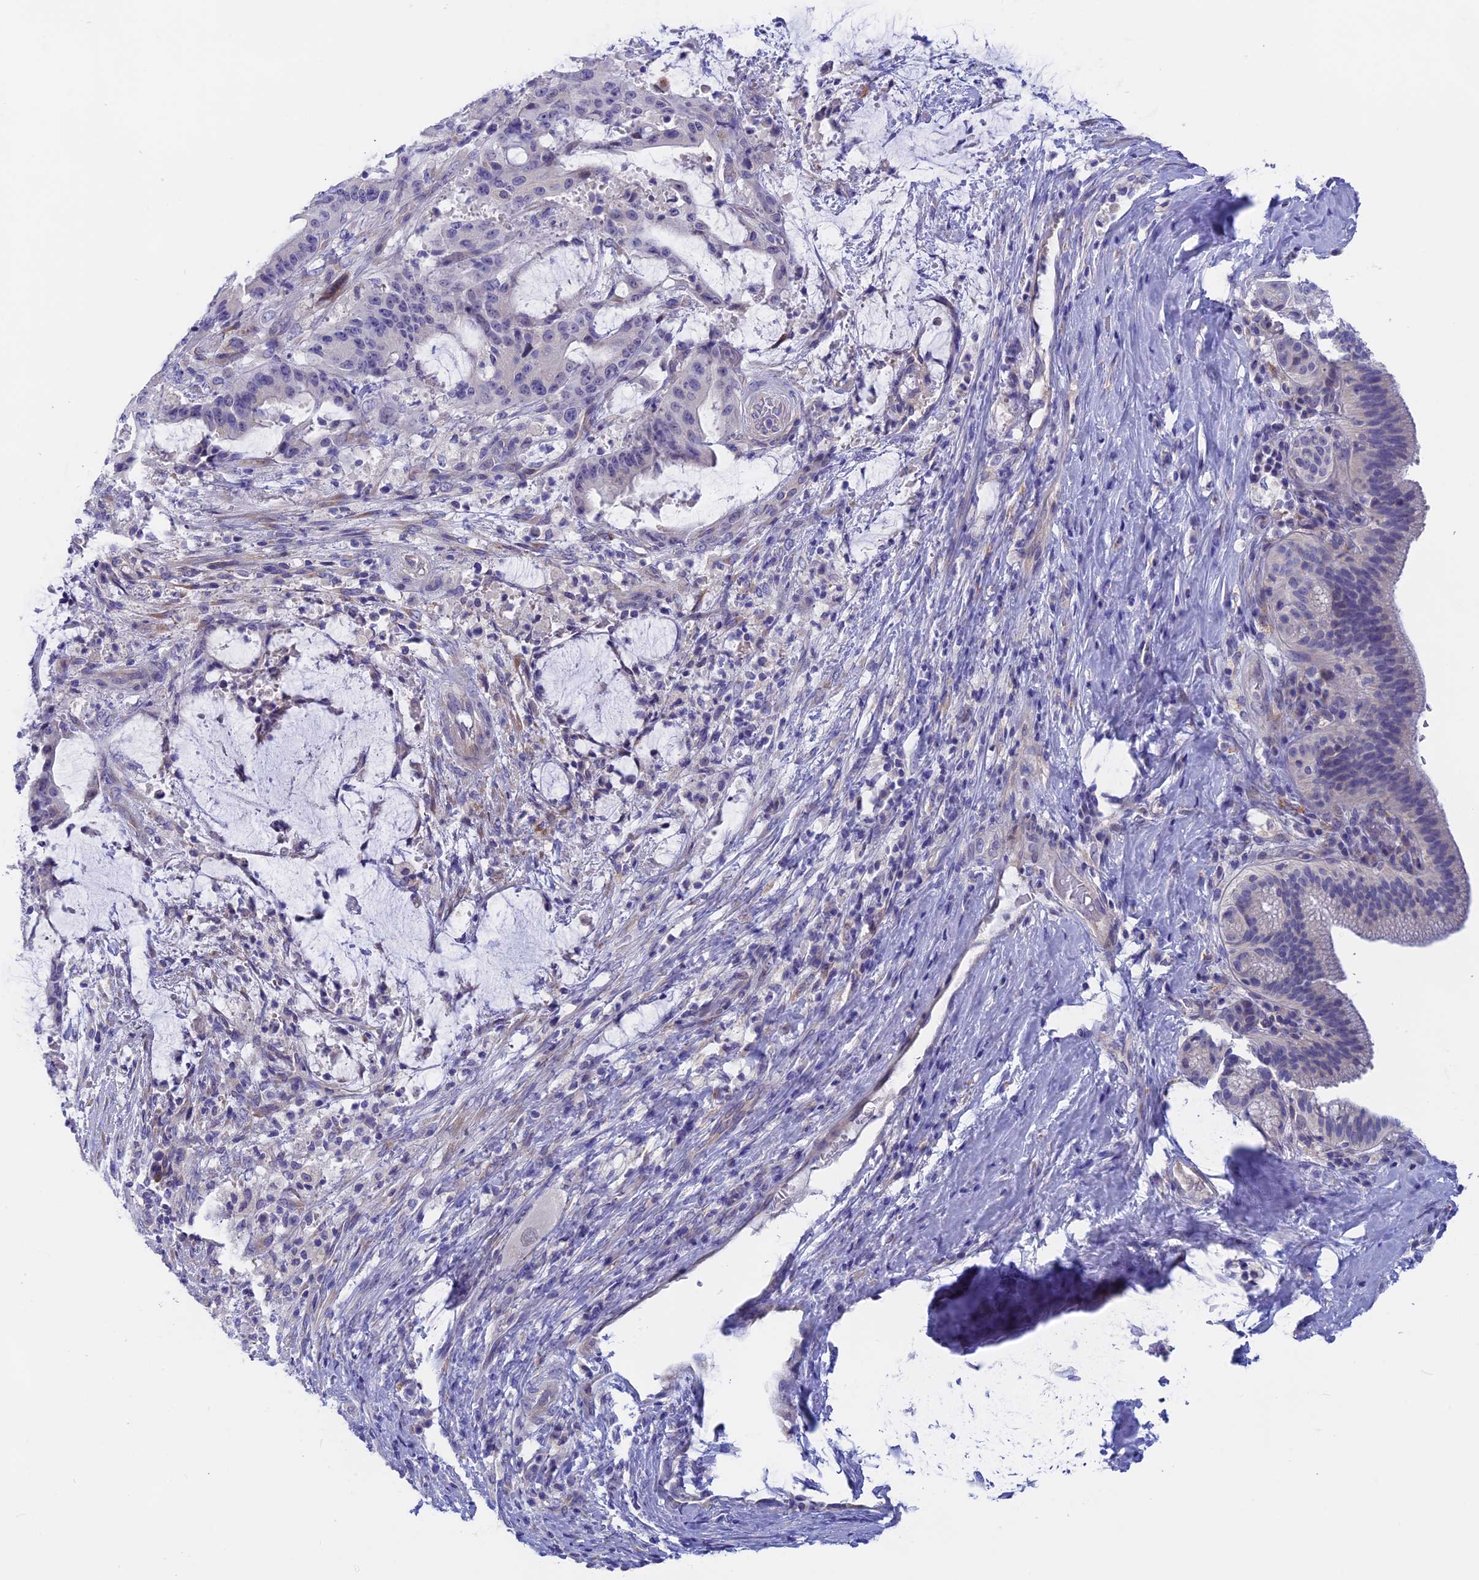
{"staining": {"intensity": "negative", "quantity": "none", "location": "none"}, "tissue": "liver cancer", "cell_type": "Tumor cells", "image_type": "cancer", "snomed": [{"axis": "morphology", "description": "Normal tissue, NOS"}, {"axis": "morphology", "description": "Cholangiocarcinoma"}, {"axis": "topography", "description": "Liver"}, {"axis": "topography", "description": "Peripheral nerve tissue"}], "caption": "Immunohistochemistry (IHC) photomicrograph of liver cancer (cholangiocarcinoma) stained for a protein (brown), which exhibits no staining in tumor cells.", "gene": "GLB1L", "patient": {"sex": "female", "age": 73}}